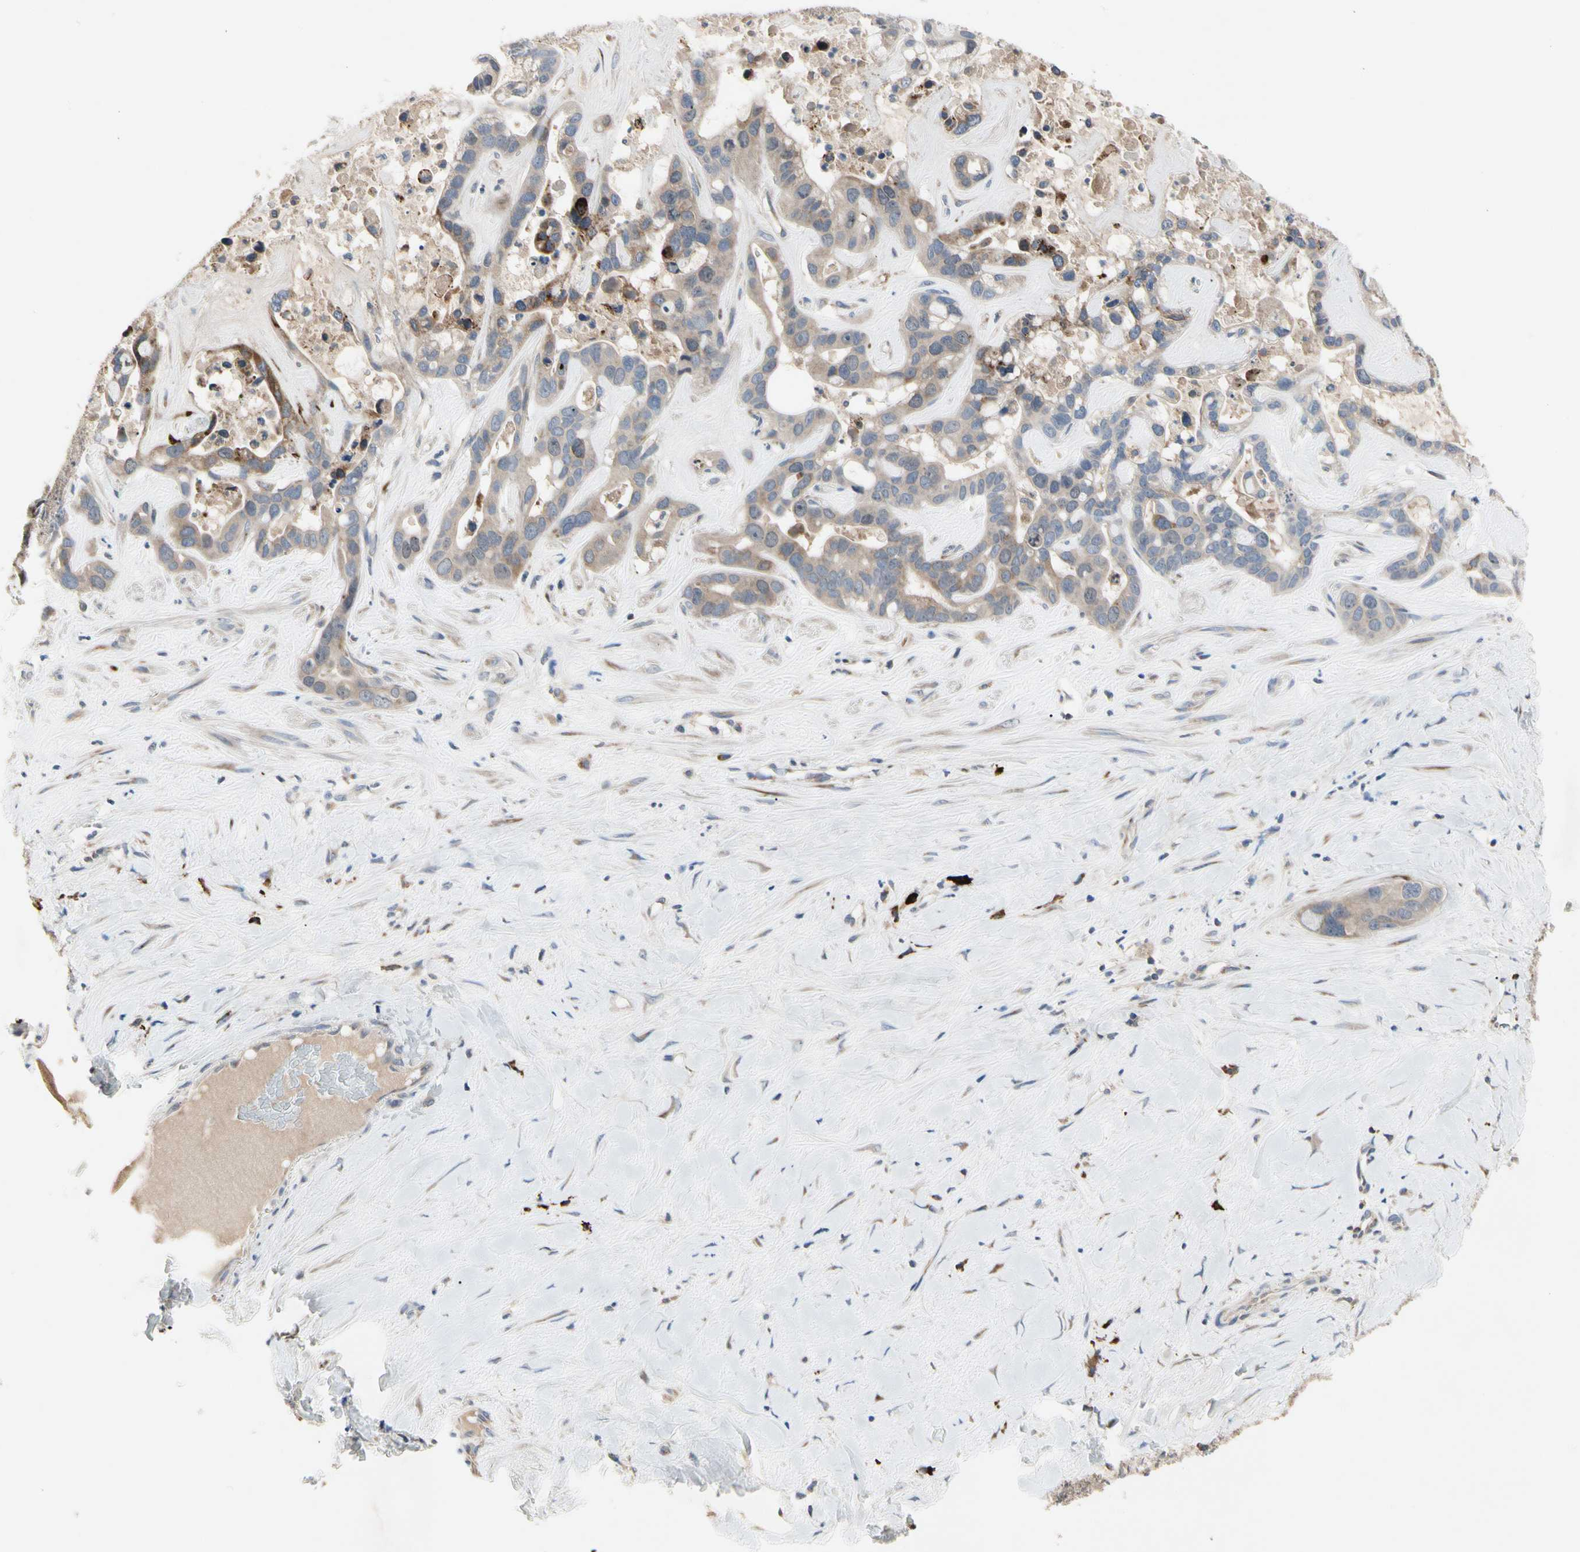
{"staining": {"intensity": "weak", "quantity": ">75%", "location": "cytoplasmic/membranous"}, "tissue": "liver cancer", "cell_type": "Tumor cells", "image_type": "cancer", "snomed": [{"axis": "morphology", "description": "Cholangiocarcinoma"}, {"axis": "topography", "description": "Liver"}], "caption": "Immunohistochemistry (DAB) staining of human liver cancer (cholangiocarcinoma) shows weak cytoplasmic/membranous protein positivity in approximately >75% of tumor cells.", "gene": "MMEL1", "patient": {"sex": "female", "age": 65}}